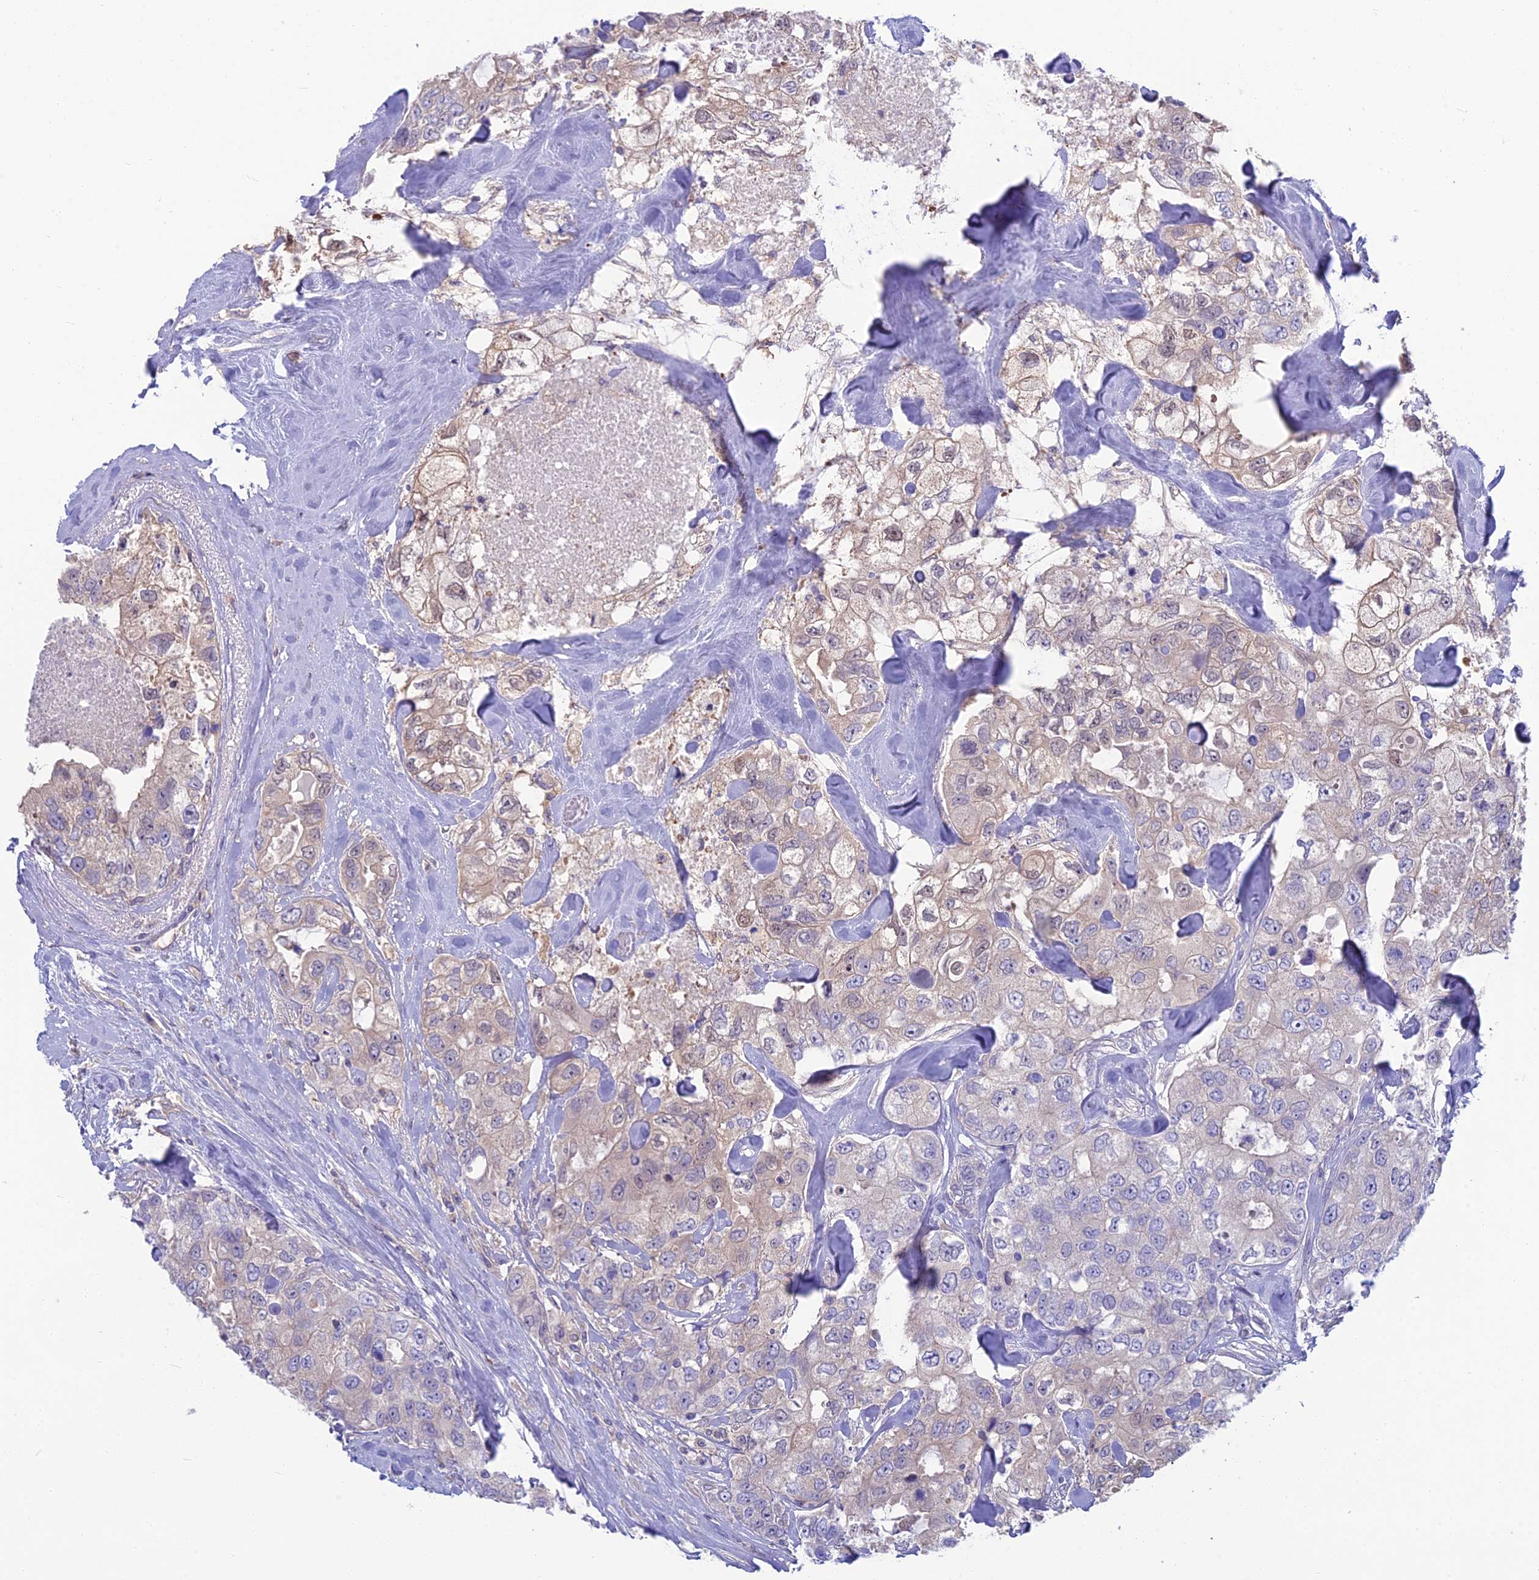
{"staining": {"intensity": "weak", "quantity": "<25%", "location": "cytoplasmic/membranous"}, "tissue": "breast cancer", "cell_type": "Tumor cells", "image_type": "cancer", "snomed": [{"axis": "morphology", "description": "Duct carcinoma"}, {"axis": "topography", "description": "Breast"}], "caption": "This histopathology image is of breast infiltrating ductal carcinoma stained with immunohistochemistry (IHC) to label a protein in brown with the nuclei are counter-stained blue. There is no positivity in tumor cells. (Stains: DAB immunohistochemistry with hematoxylin counter stain, Microscopy: brightfield microscopy at high magnification).", "gene": "SNAP91", "patient": {"sex": "female", "age": 62}}